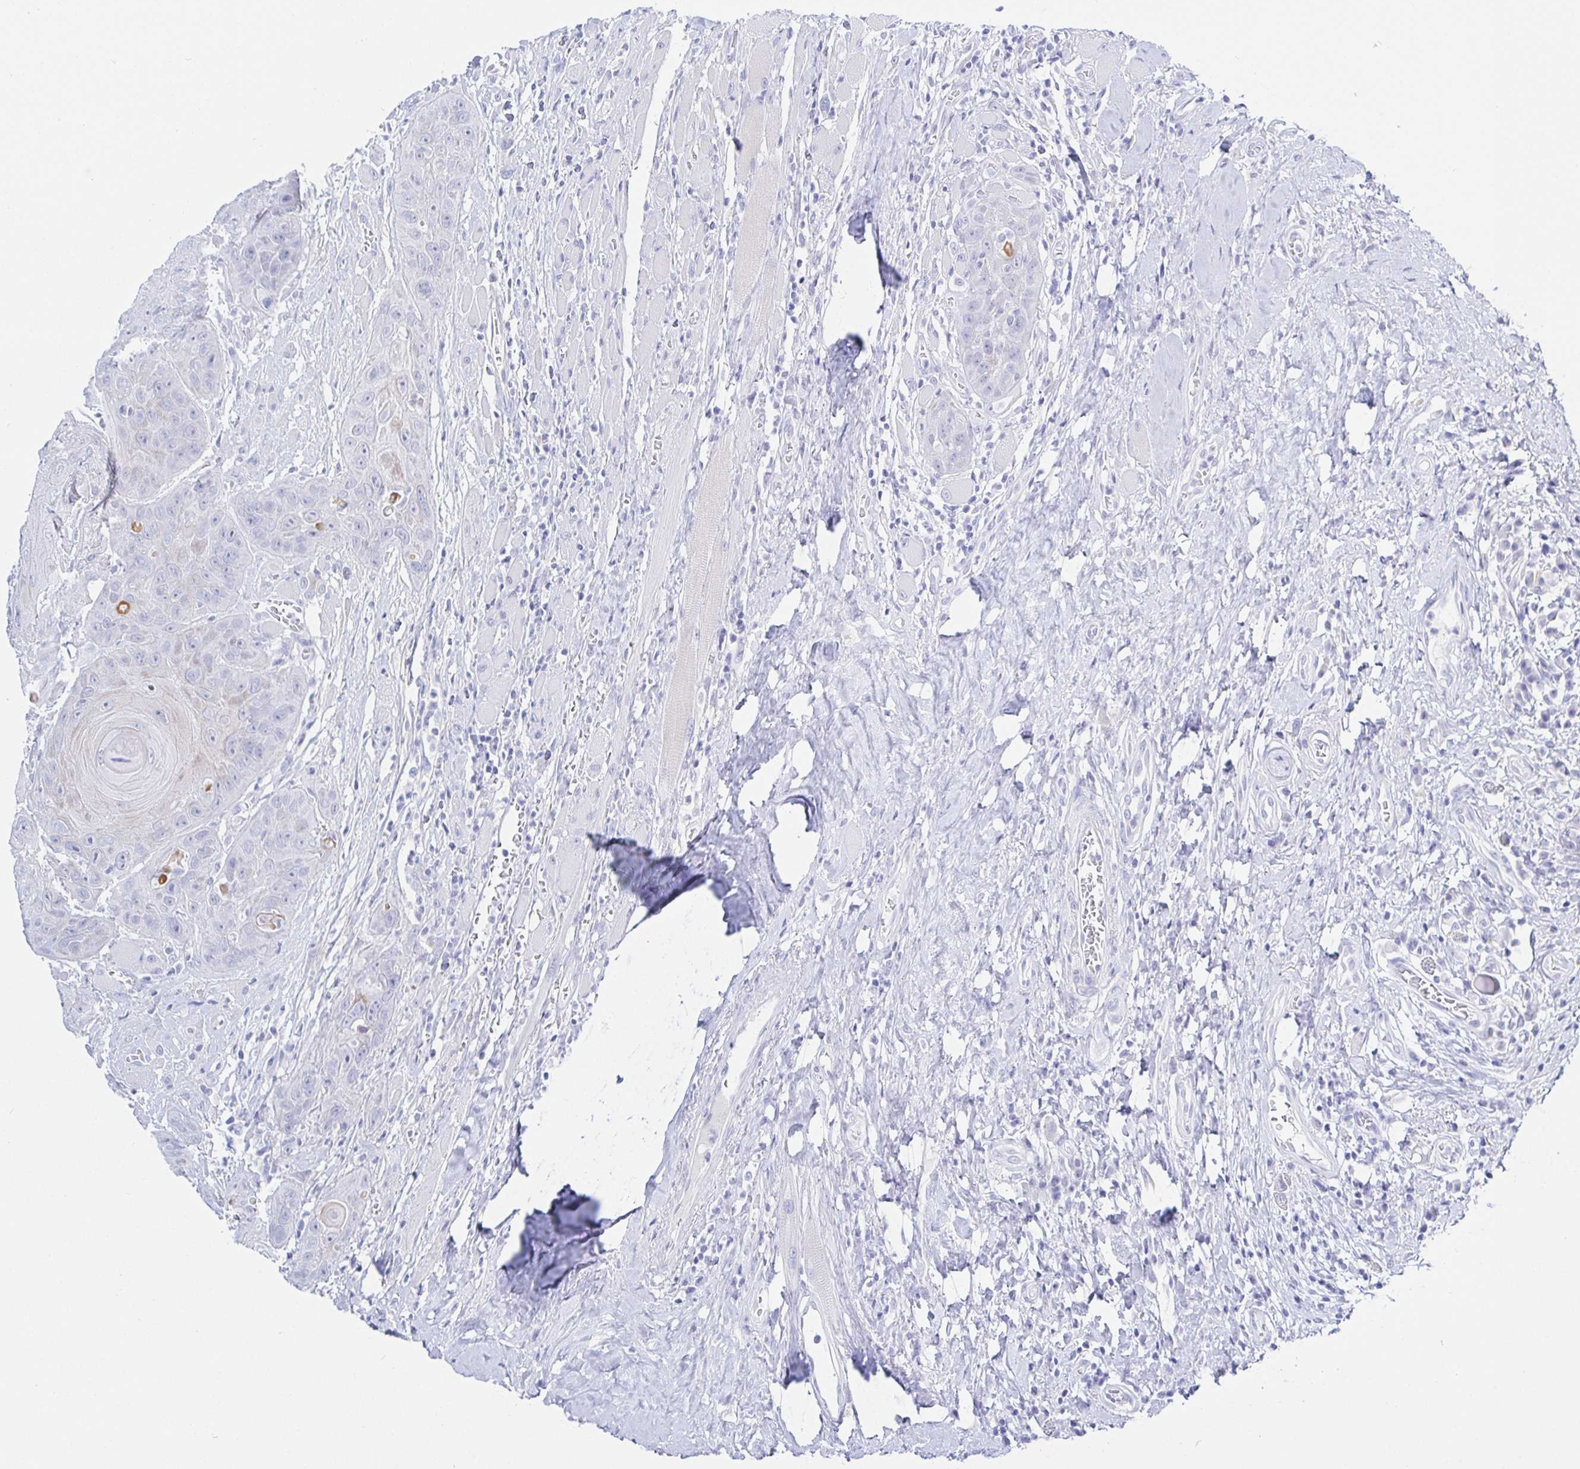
{"staining": {"intensity": "negative", "quantity": "none", "location": "none"}, "tissue": "head and neck cancer", "cell_type": "Tumor cells", "image_type": "cancer", "snomed": [{"axis": "morphology", "description": "Squamous cell carcinoma, NOS"}, {"axis": "topography", "description": "Head-Neck"}], "caption": "An image of squamous cell carcinoma (head and neck) stained for a protein displays no brown staining in tumor cells.", "gene": "KCNH6", "patient": {"sex": "female", "age": 59}}